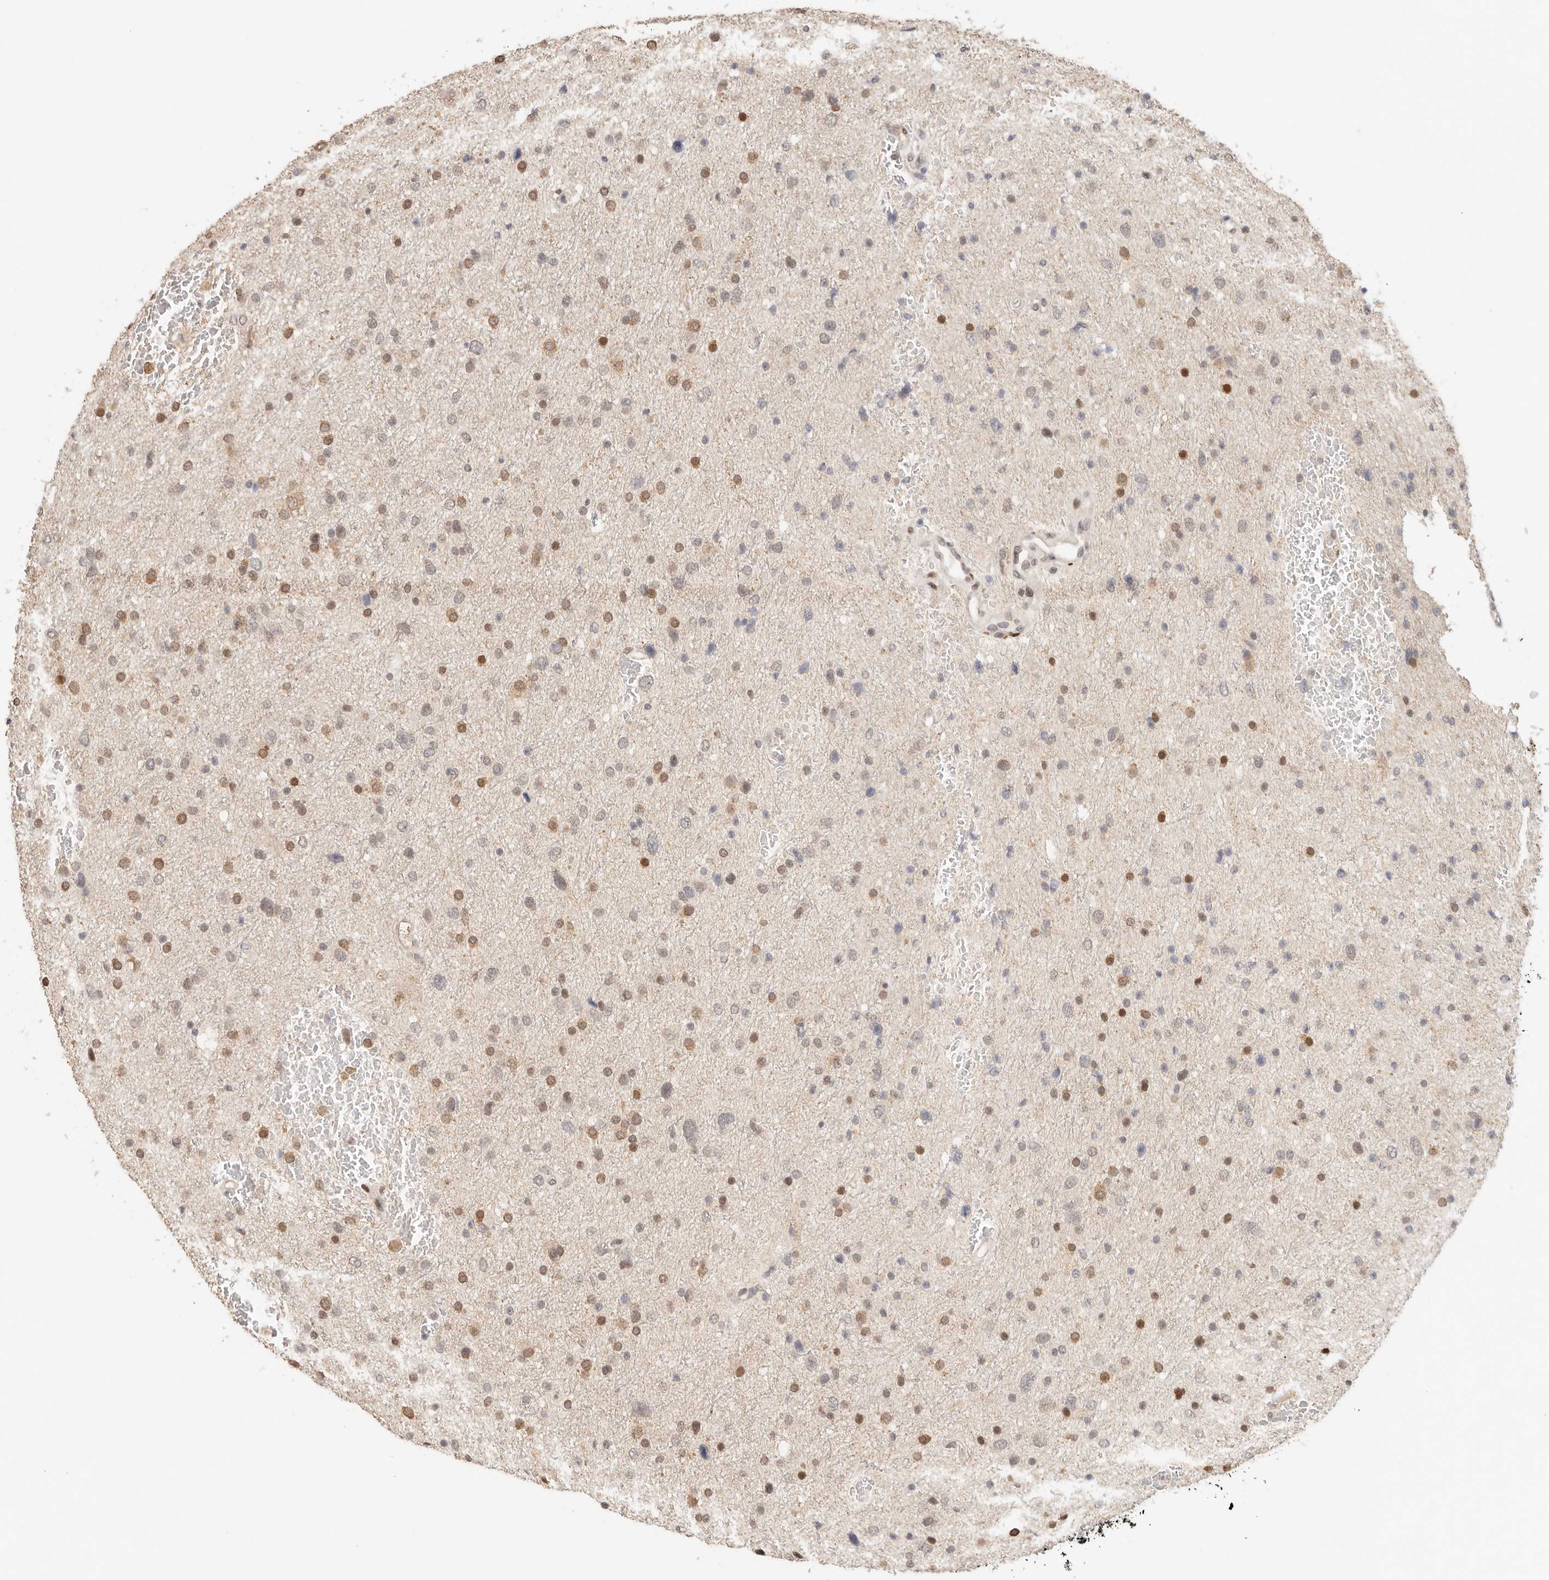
{"staining": {"intensity": "moderate", "quantity": "25%-75%", "location": "nuclear"}, "tissue": "glioma", "cell_type": "Tumor cells", "image_type": "cancer", "snomed": [{"axis": "morphology", "description": "Glioma, malignant, Low grade"}, {"axis": "topography", "description": "Brain"}], "caption": "High-magnification brightfield microscopy of low-grade glioma (malignant) stained with DAB (3,3'-diaminobenzidine) (brown) and counterstained with hematoxylin (blue). tumor cells exhibit moderate nuclear staining is seen in about25%-75% of cells.", "gene": "NPAS2", "patient": {"sex": "female", "age": 37}}